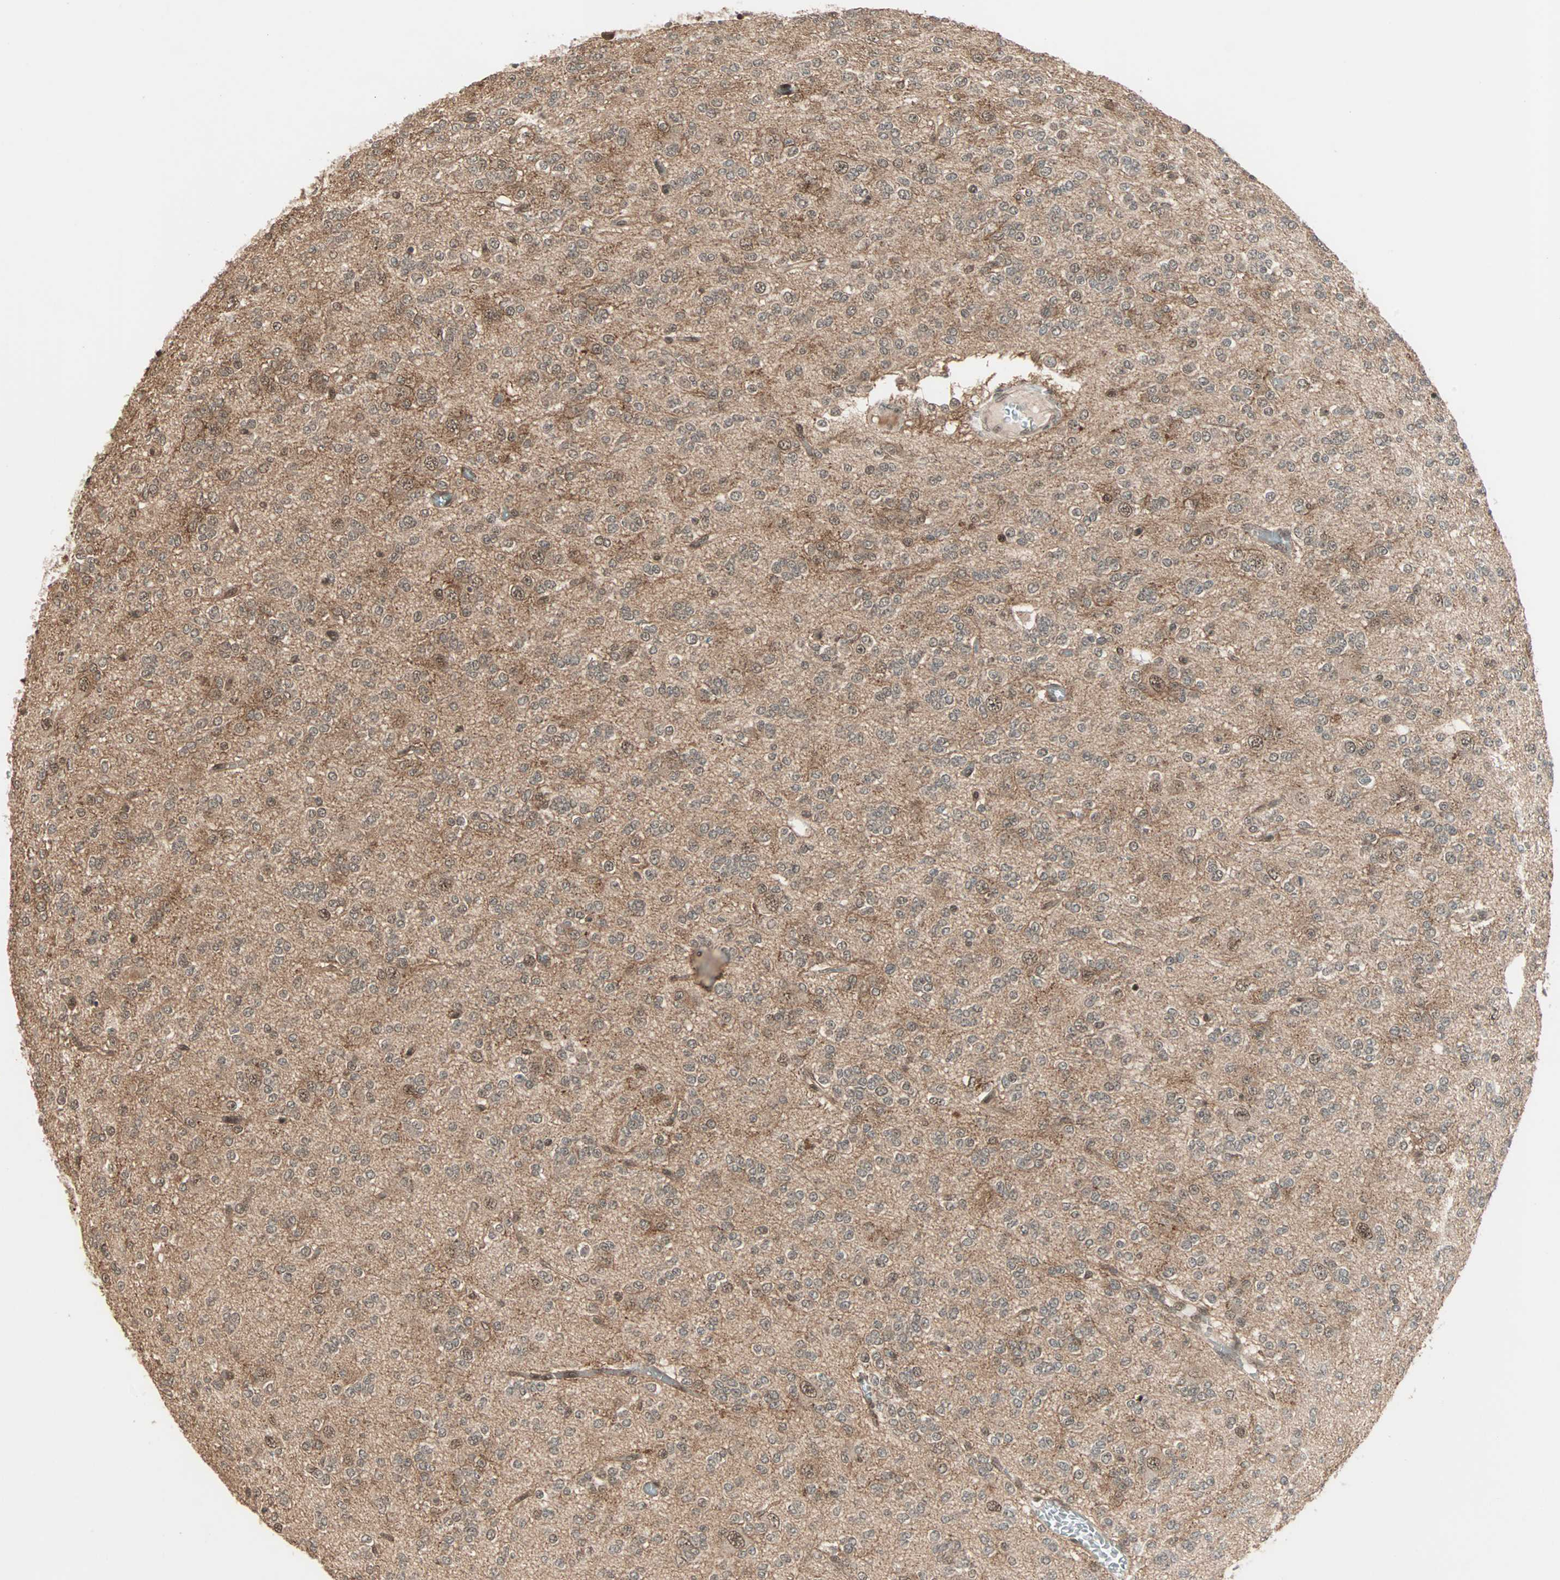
{"staining": {"intensity": "negative", "quantity": "none", "location": "none"}, "tissue": "glioma", "cell_type": "Tumor cells", "image_type": "cancer", "snomed": [{"axis": "morphology", "description": "Glioma, malignant, Low grade"}, {"axis": "topography", "description": "Brain"}], "caption": "Tumor cells are negative for protein expression in human glioma.", "gene": "ZNF701", "patient": {"sex": "male", "age": 38}}